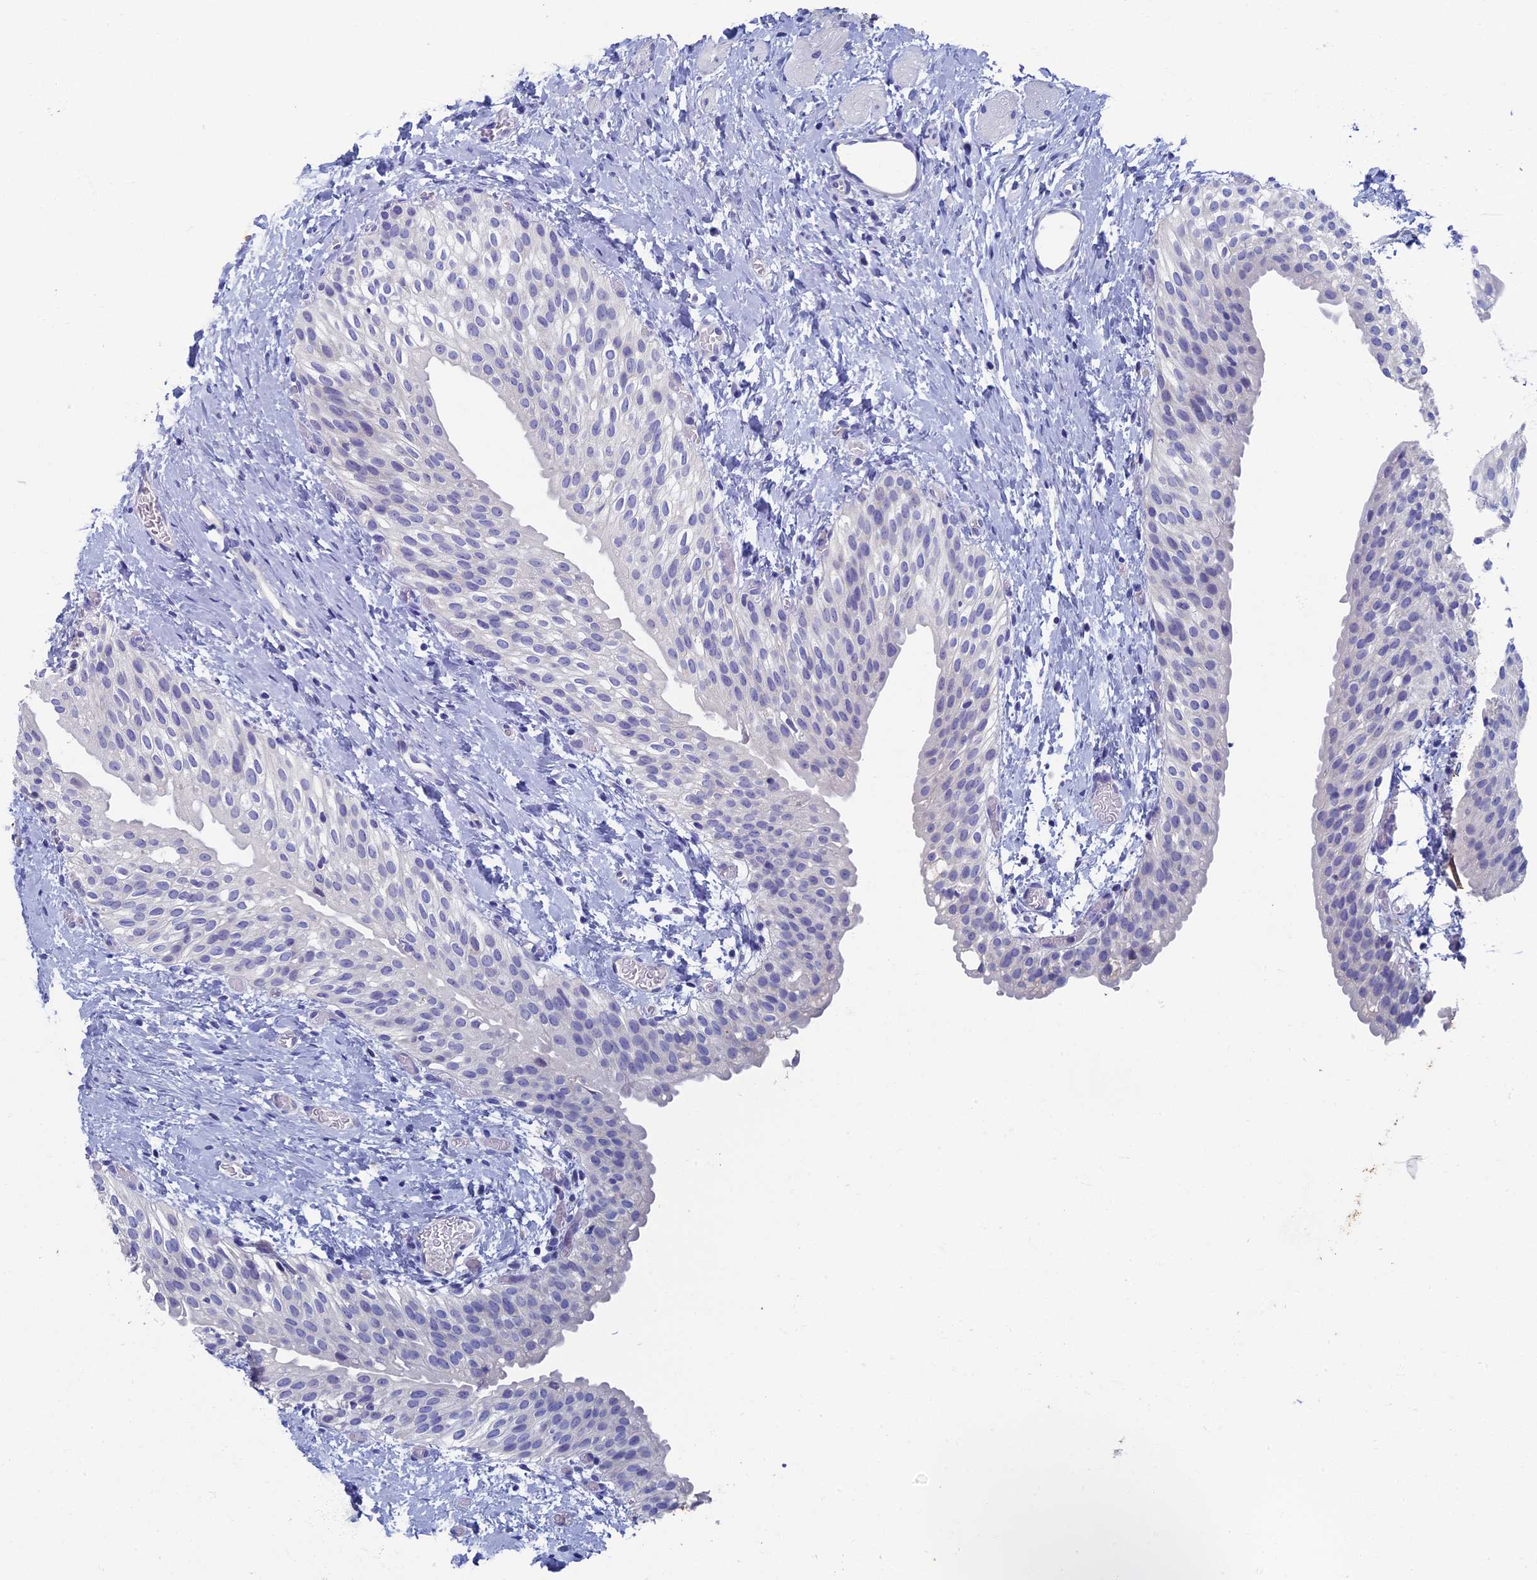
{"staining": {"intensity": "negative", "quantity": "none", "location": "none"}, "tissue": "urinary bladder", "cell_type": "Urothelial cells", "image_type": "normal", "snomed": [{"axis": "morphology", "description": "Normal tissue, NOS"}, {"axis": "topography", "description": "Urinary bladder"}], "caption": "Immunohistochemistry (IHC) photomicrograph of unremarkable urinary bladder: urinary bladder stained with DAB (3,3'-diaminobenzidine) shows no significant protein staining in urothelial cells. (Immunohistochemistry, brightfield microscopy, high magnification).", "gene": "OAT", "patient": {"sex": "male", "age": 1}}